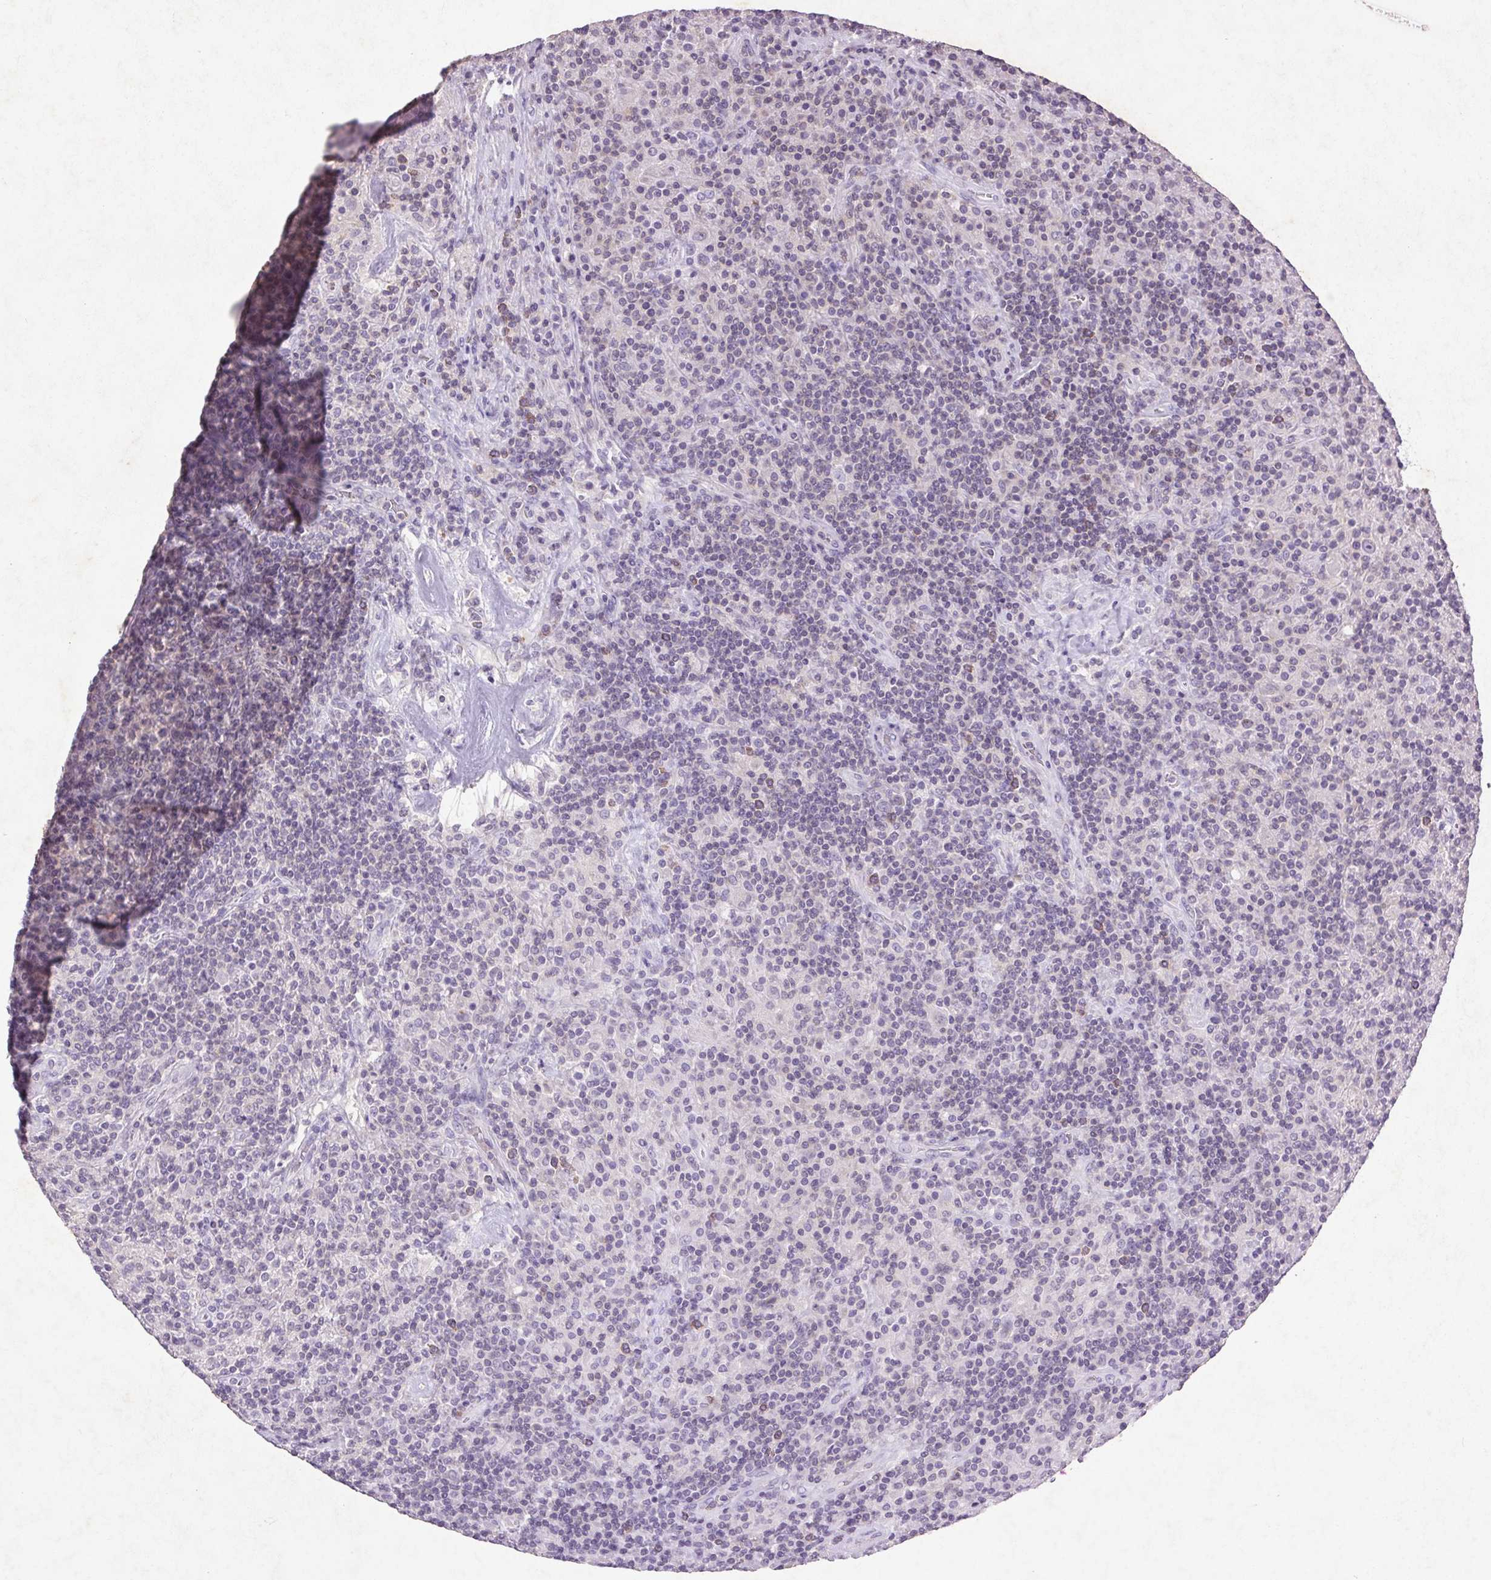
{"staining": {"intensity": "negative", "quantity": "none", "location": "none"}, "tissue": "lymphoma", "cell_type": "Tumor cells", "image_type": "cancer", "snomed": [{"axis": "morphology", "description": "Hodgkin's disease, NOS"}, {"axis": "topography", "description": "Lymph node"}], "caption": "The photomicrograph shows no staining of tumor cells in lymphoma.", "gene": "FNDC7", "patient": {"sex": "male", "age": 70}}